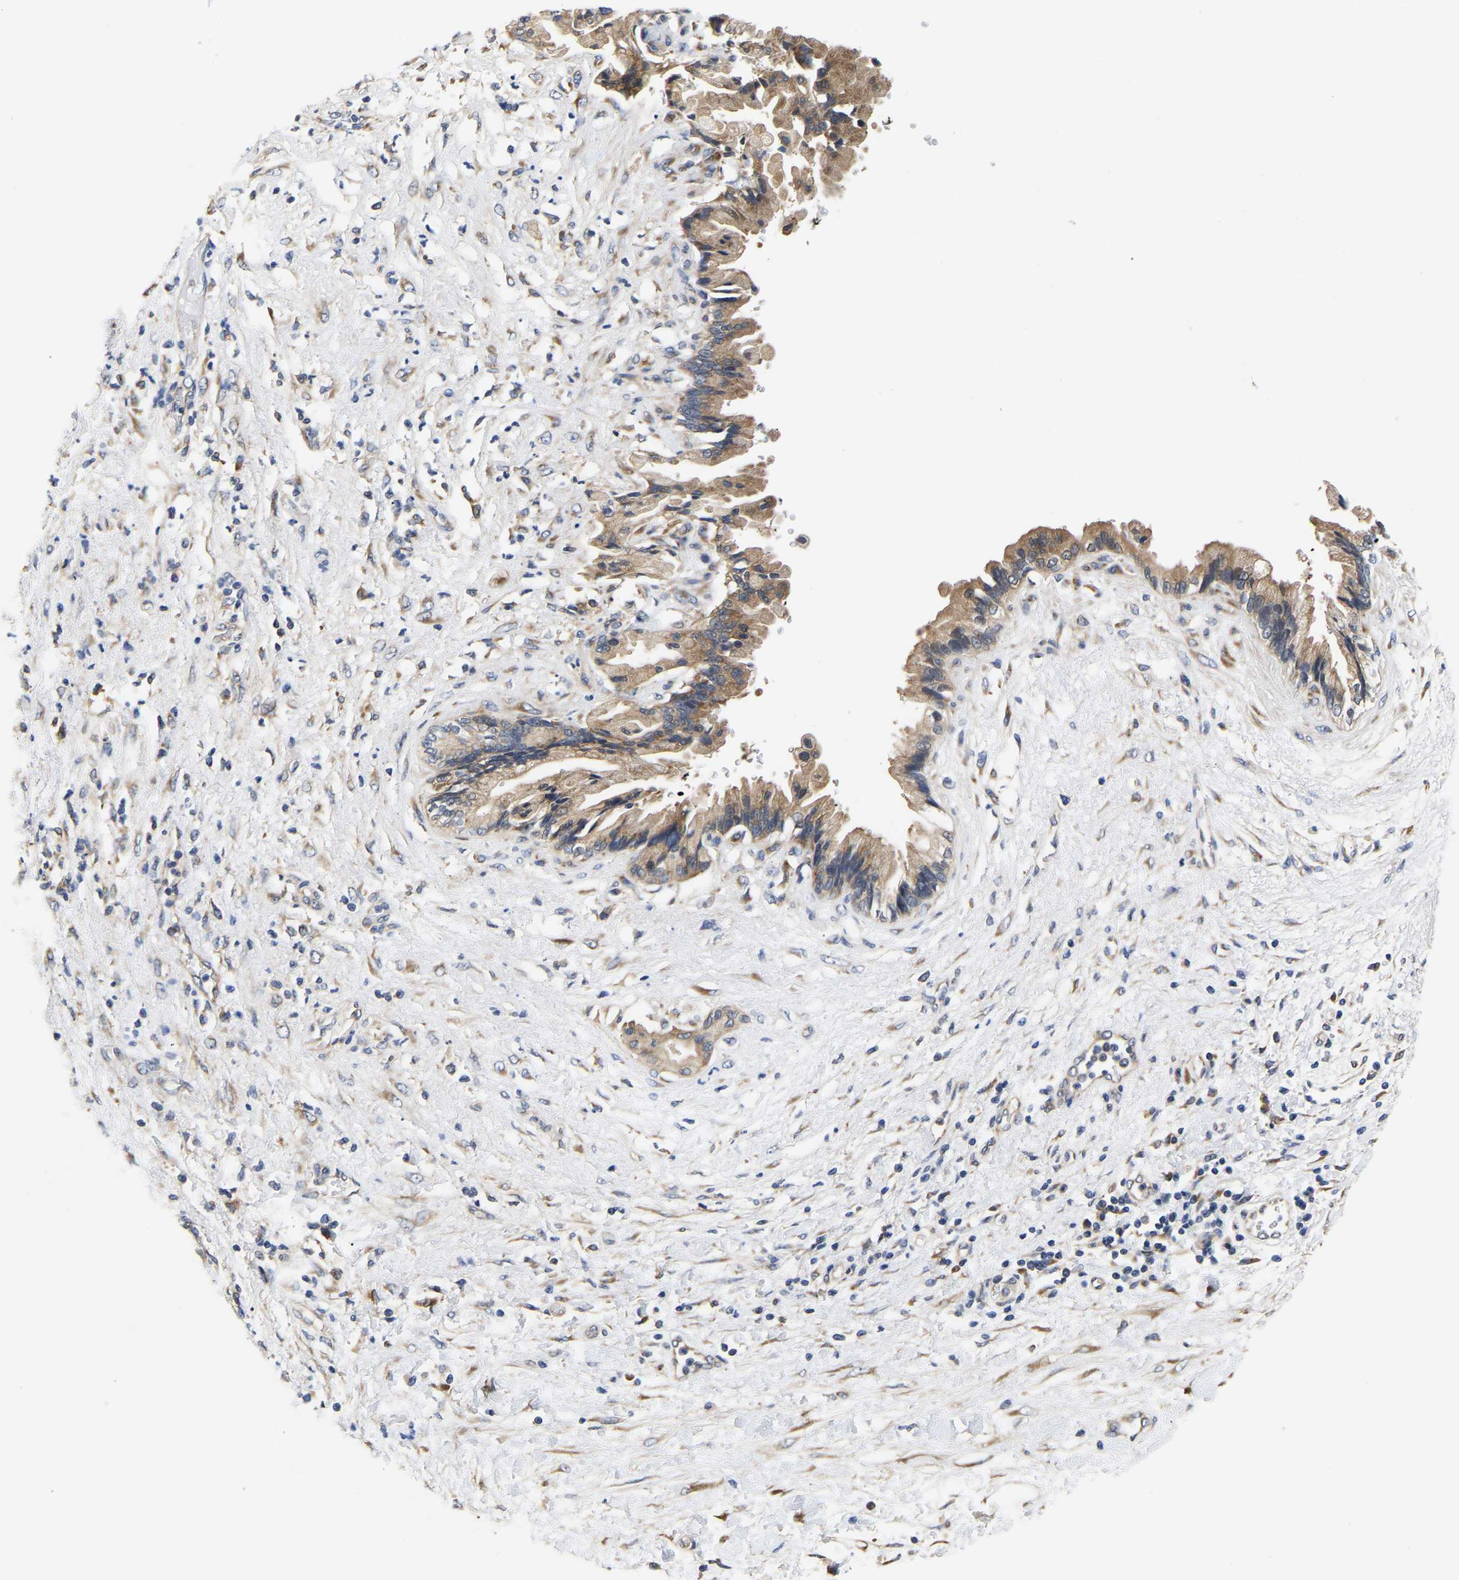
{"staining": {"intensity": "moderate", "quantity": ">75%", "location": "cytoplasmic/membranous"}, "tissue": "pancreatic cancer", "cell_type": "Tumor cells", "image_type": "cancer", "snomed": [{"axis": "morphology", "description": "Adenocarcinoma, NOS"}, {"axis": "topography", "description": "Pancreas"}], "caption": "IHC histopathology image of pancreatic cancer (adenocarcinoma) stained for a protein (brown), which exhibits medium levels of moderate cytoplasmic/membranous staining in approximately >75% of tumor cells.", "gene": "CCDC6", "patient": {"sex": "female", "age": 60}}